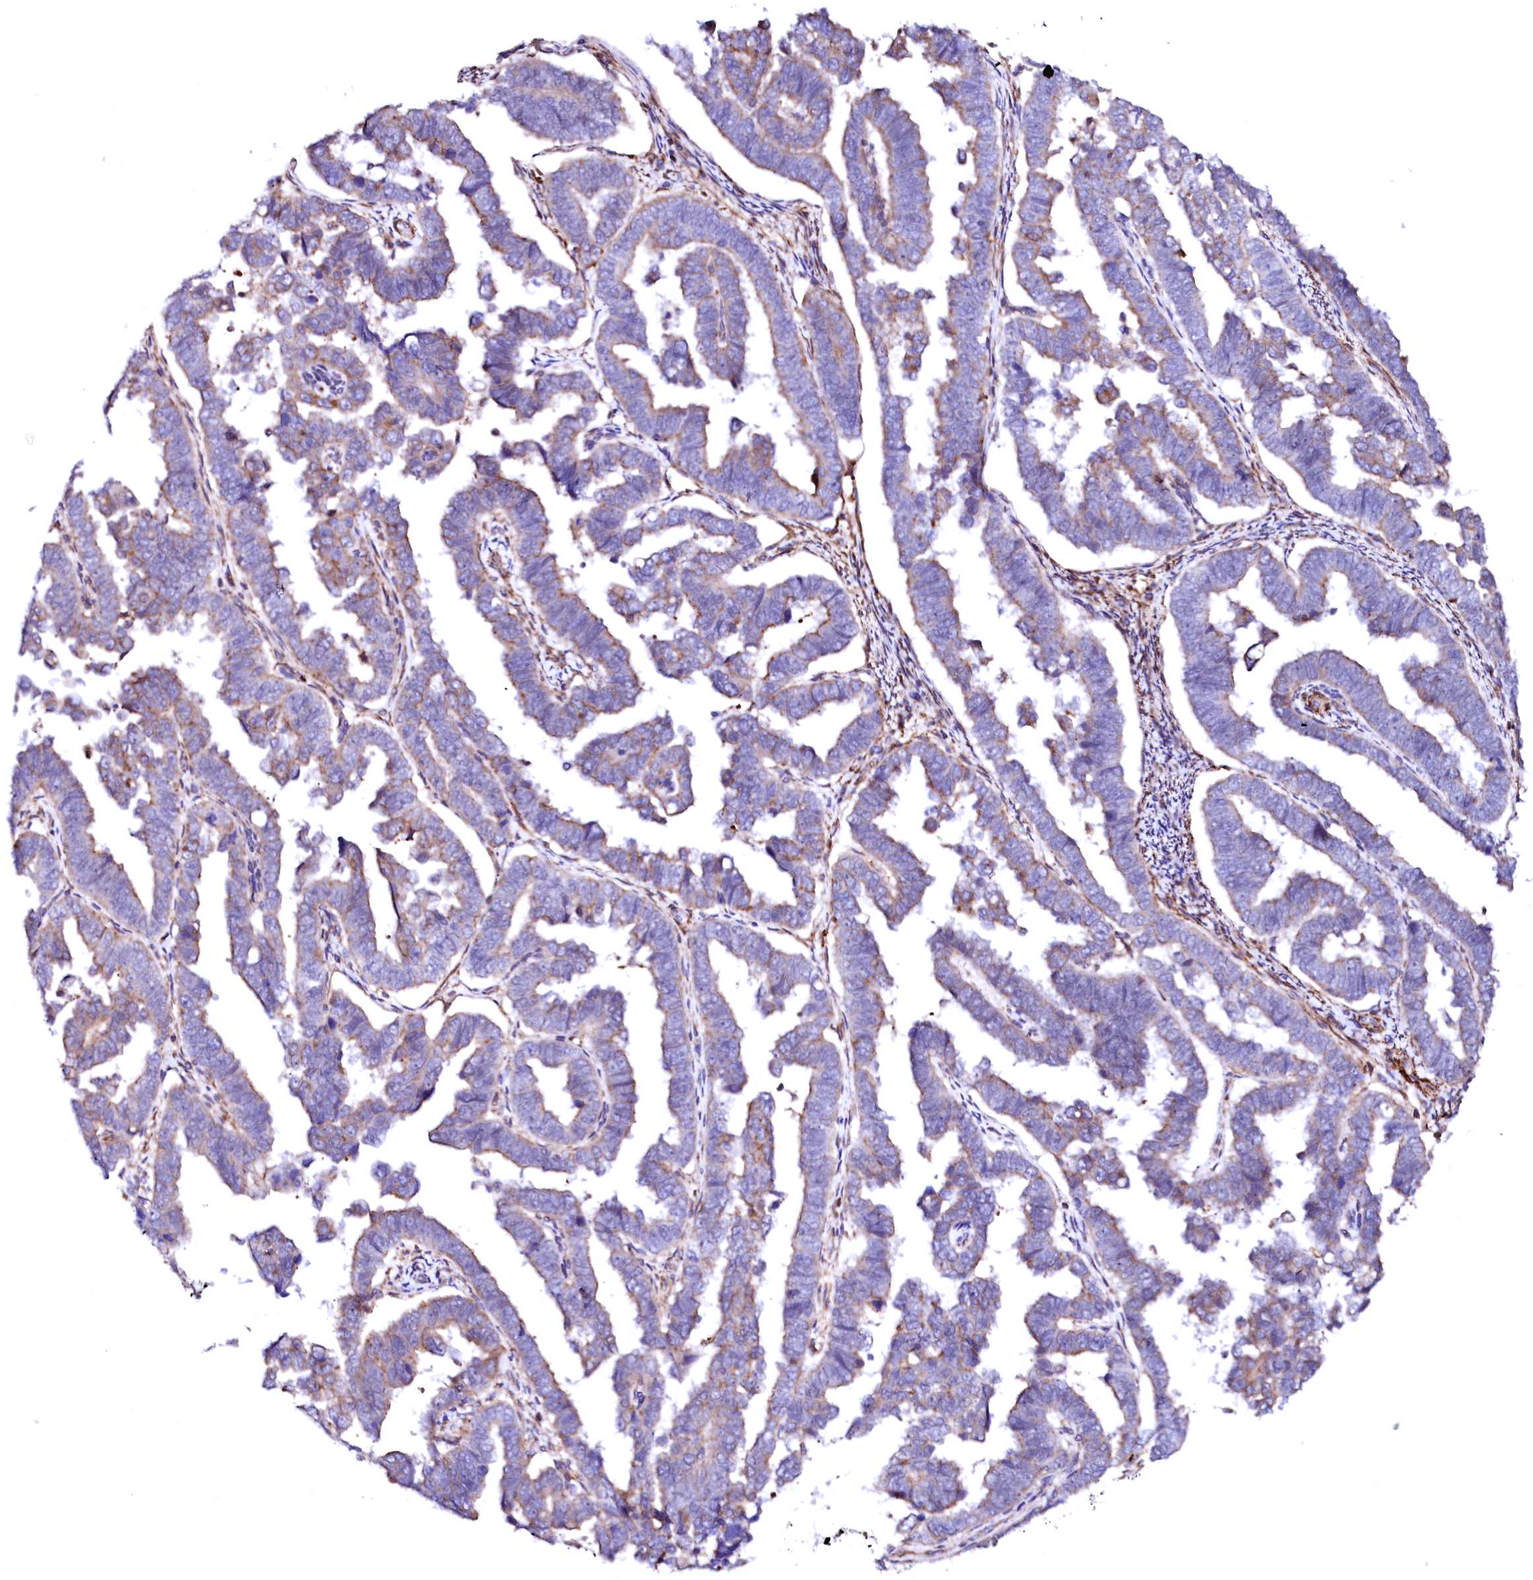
{"staining": {"intensity": "weak", "quantity": "25%-75%", "location": "cytoplasmic/membranous"}, "tissue": "endometrial cancer", "cell_type": "Tumor cells", "image_type": "cancer", "snomed": [{"axis": "morphology", "description": "Adenocarcinoma, NOS"}, {"axis": "topography", "description": "Endometrium"}], "caption": "Adenocarcinoma (endometrial) stained with a brown dye shows weak cytoplasmic/membranous positive staining in about 25%-75% of tumor cells.", "gene": "GPR176", "patient": {"sex": "female", "age": 75}}